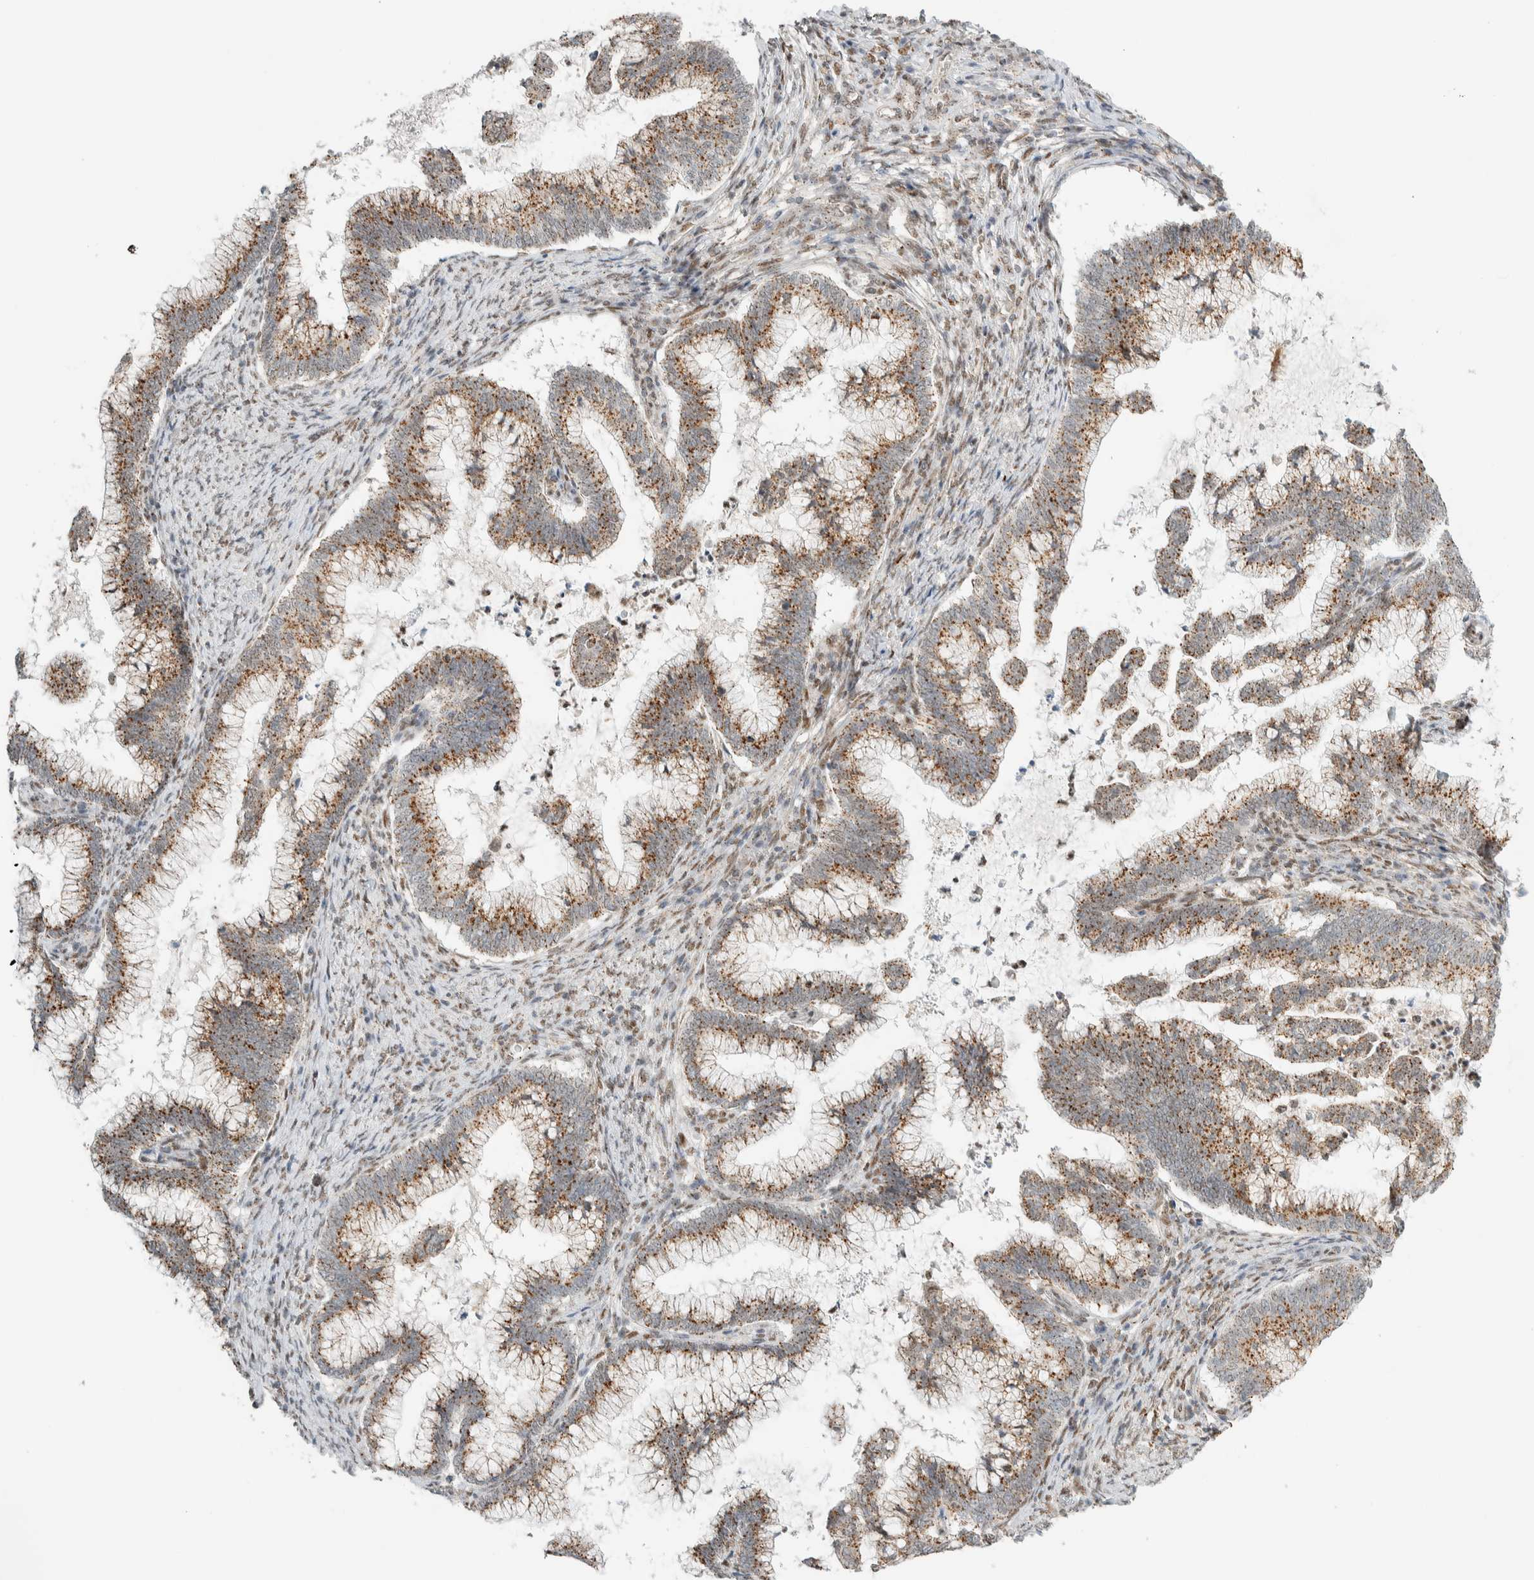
{"staining": {"intensity": "moderate", "quantity": ">75%", "location": "cytoplasmic/membranous"}, "tissue": "cervical cancer", "cell_type": "Tumor cells", "image_type": "cancer", "snomed": [{"axis": "morphology", "description": "Adenocarcinoma, NOS"}, {"axis": "topography", "description": "Cervix"}], "caption": "Cervical cancer was stained to show a protein in brown. There is medium levels of moderate cytoplasmic/membranous expression in approximately >75% of tumor cells.", "gene": "TFE3", "patient": {"sex": "female", "age": 36}}